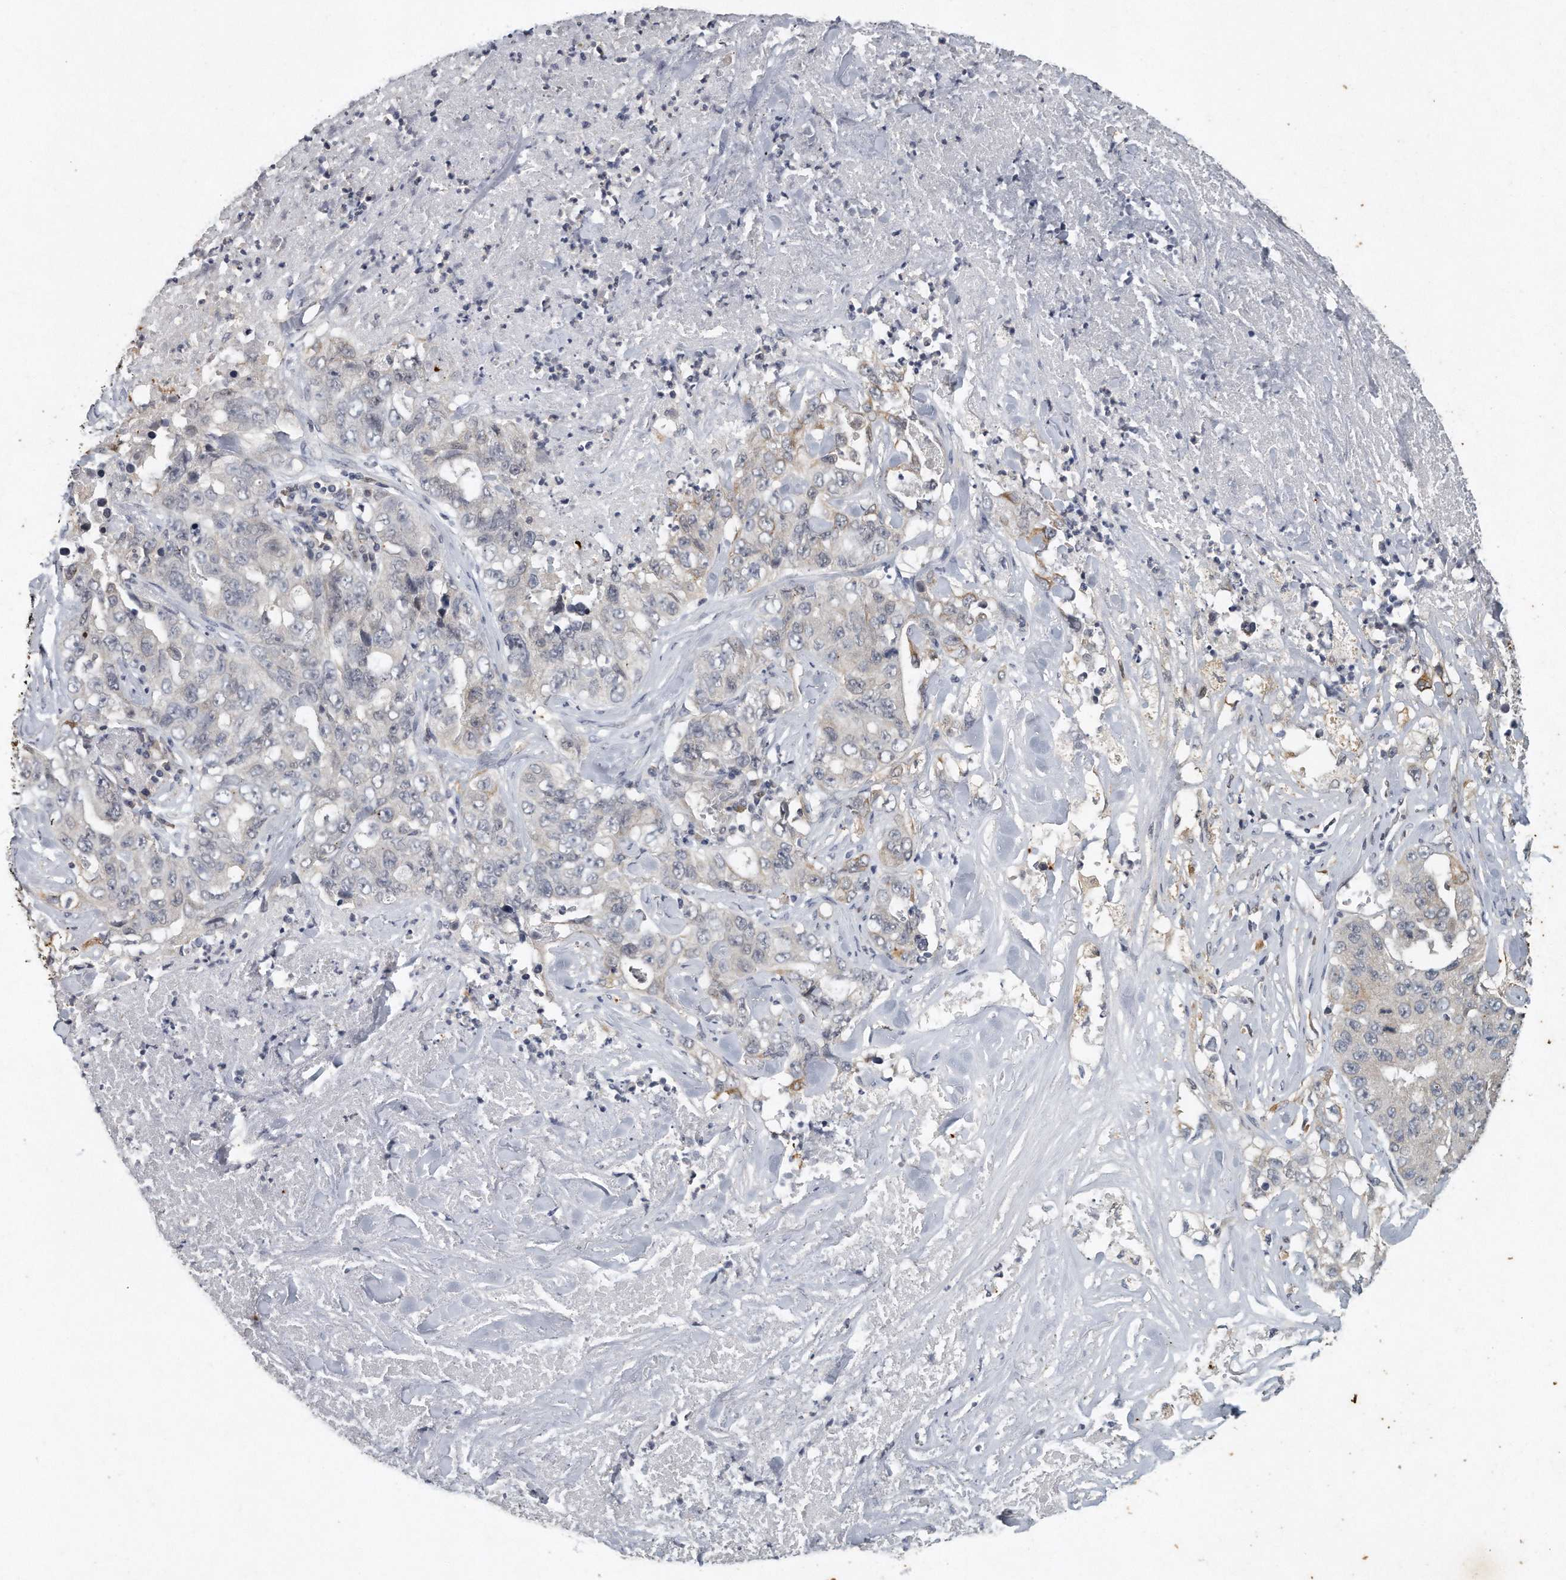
{"staining": {"intensity": "negative", "quantity": "none", "location": "none"}, "tissue": "lung cancer", "cell_type": "Tumor cells", "image_type": "cancer", "snomed": [{"axis": "morphology", "description": "Adenocarcinoma, NOS"}, {"axis": "topography", "description": "Lung"}], "caption": "Human lung cancer (adenocarcinoma) stained for a protein using IHC shows no staining in tumor cells.", "gene": "CAMK1", "patient": {"sex": "female", "age": 51}}